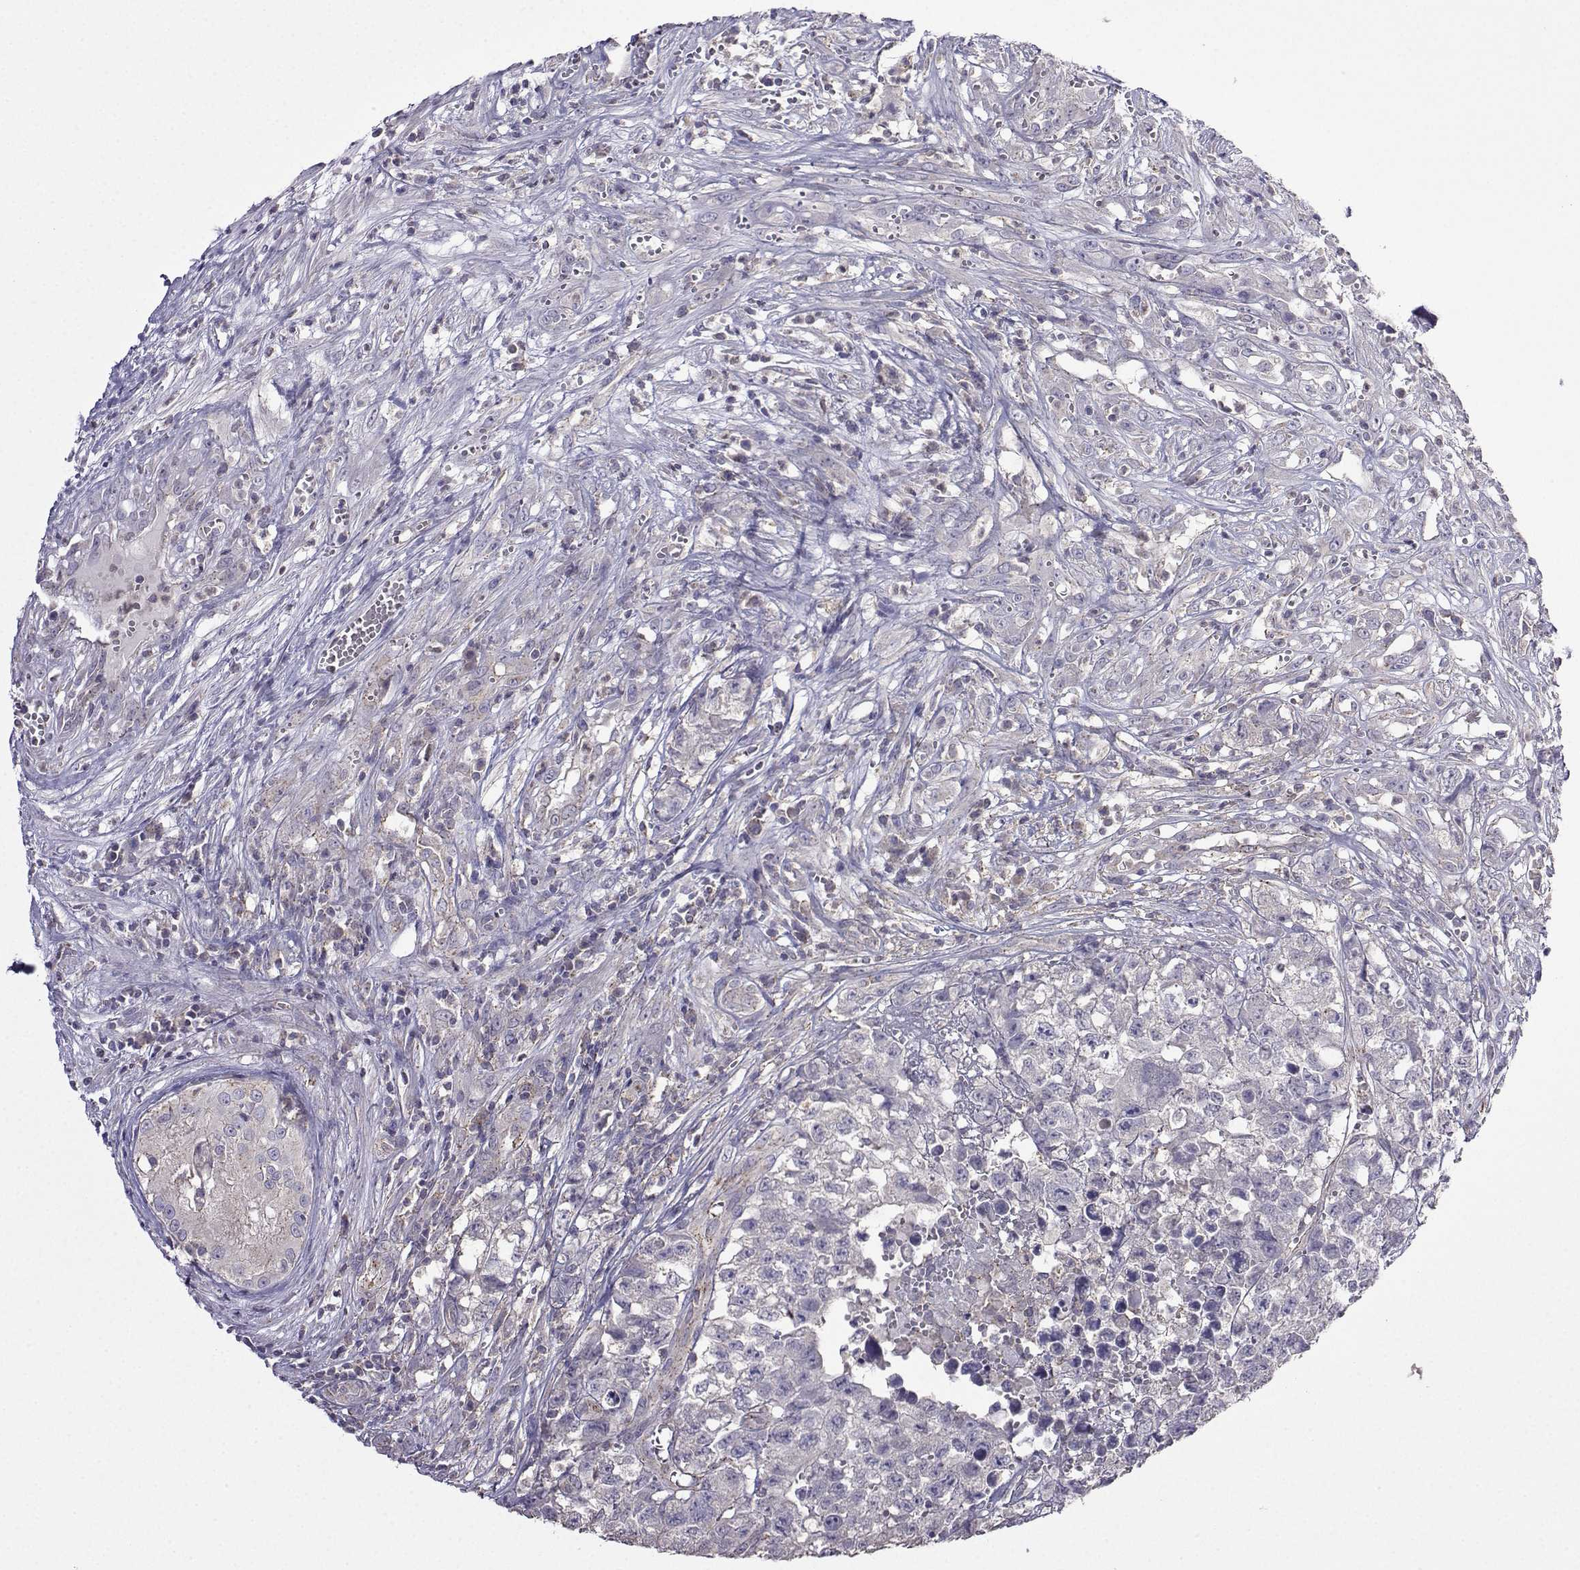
{"staining": {"intensity": "negative", "quantity": "none", "location": "none"}, "tissue": "testis cancer", "cell_type": "Tumor cells", "image_type": "cancer", "snomed": [{"axis": "morphology", "description": "Seminoma, NOS"}, {"axis": "morphology", "description": "Carcinoma, Embryonal, NOS"}, {"axis": "topography", "description": "Testis"}], "caption": "Tumor cells show no significant protein positivity in testis cancer. (DAB (3,3'-diaminobenzidine) IHC, high magnification).", "gene": "FCAMR", "patient": {"sex": "male", "age": 22}}